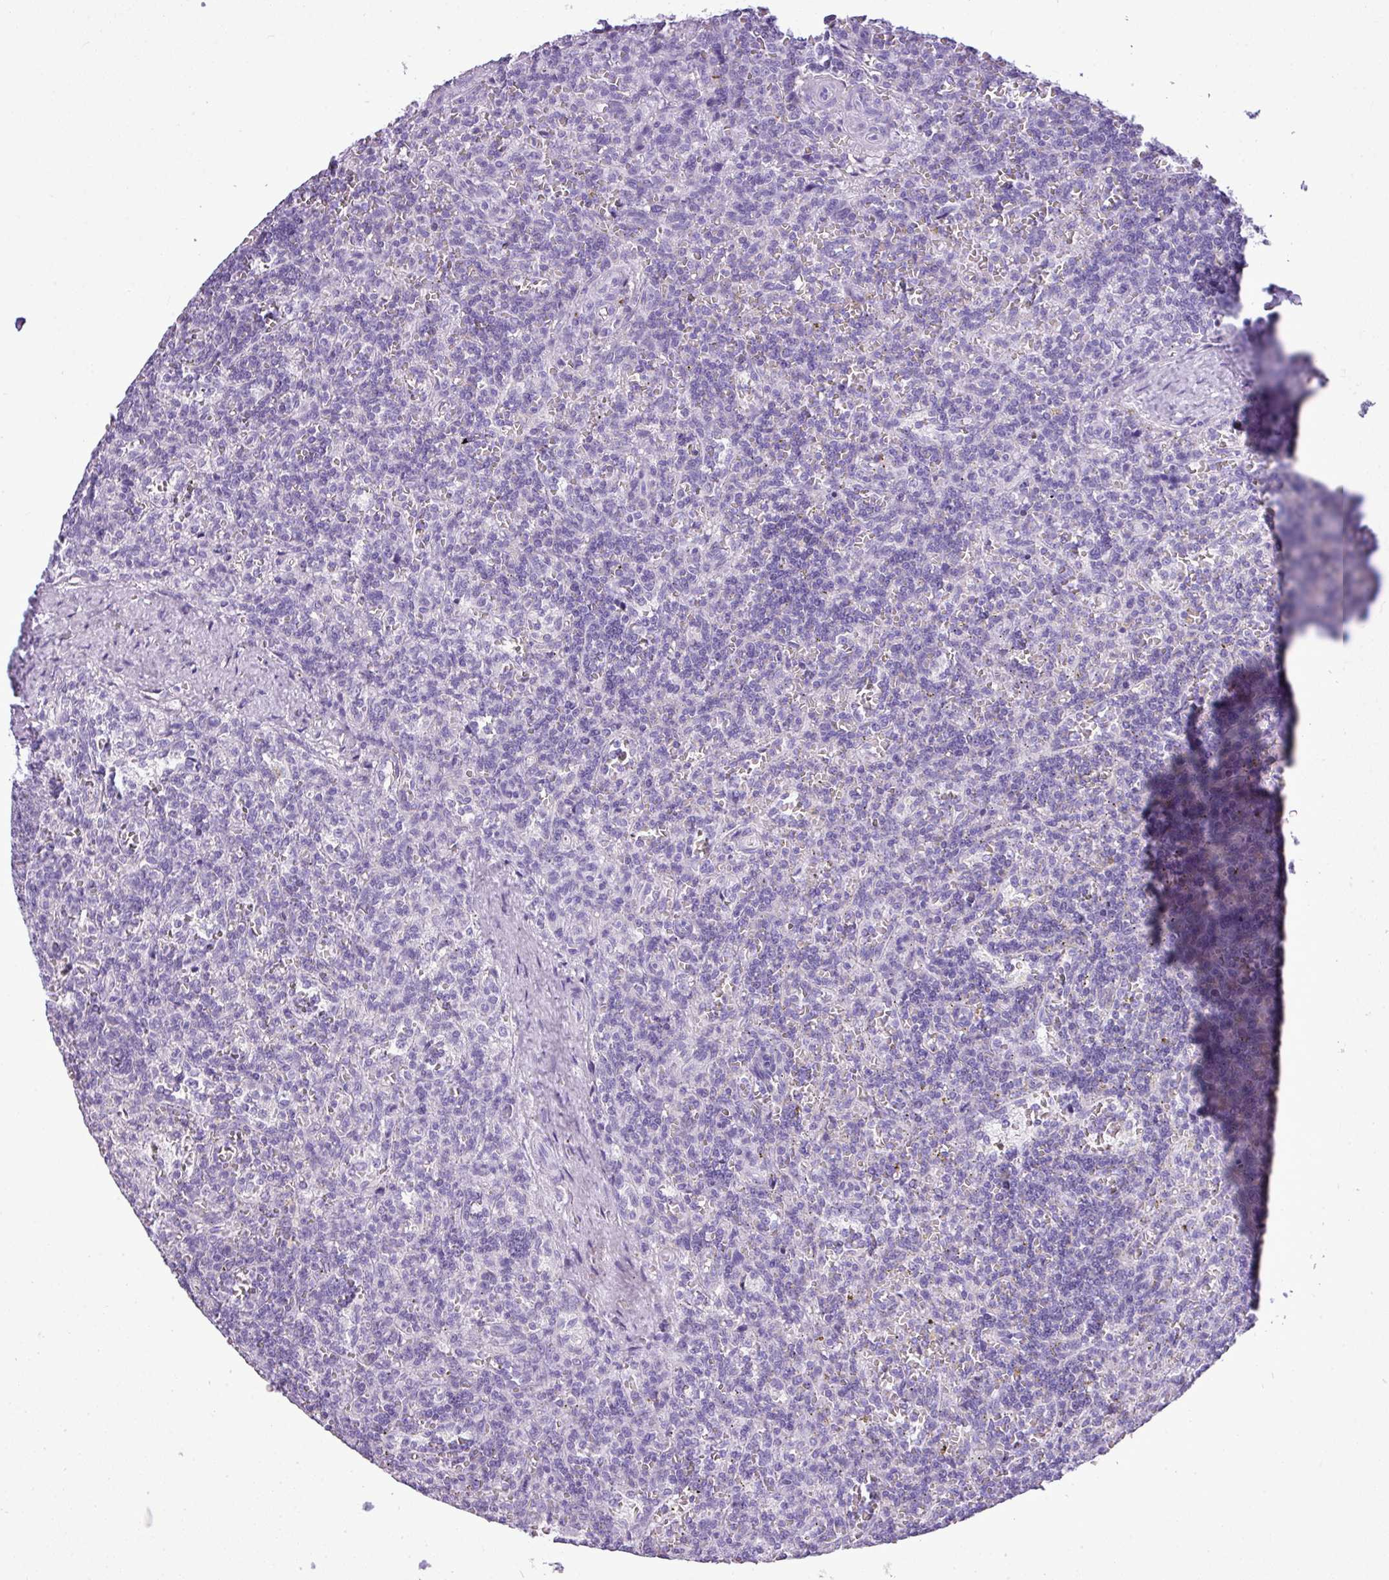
{"staining": {"intensity": "negative", "quantity": "none", "location": "none"}, "tissue": "lymphoma", "cell_type": "Tumor cells", "image_type": "cancer", "snomed": [{"axis": "morphology", "description": "Malignant lymphoma, non-Hodgkin's type, Low grade"}, {"axis": "topography", "description": "Spleen"}], "caption": "IHC micrograph of neoplastic tissue: human malignant lymphoma, non-Hodgkin's type (low-grade) stained with DAB exhibits no significant protein staining in tumor cells.", "gene": "RBMXL2", "patient": {"sex": "male", "age": 73}}